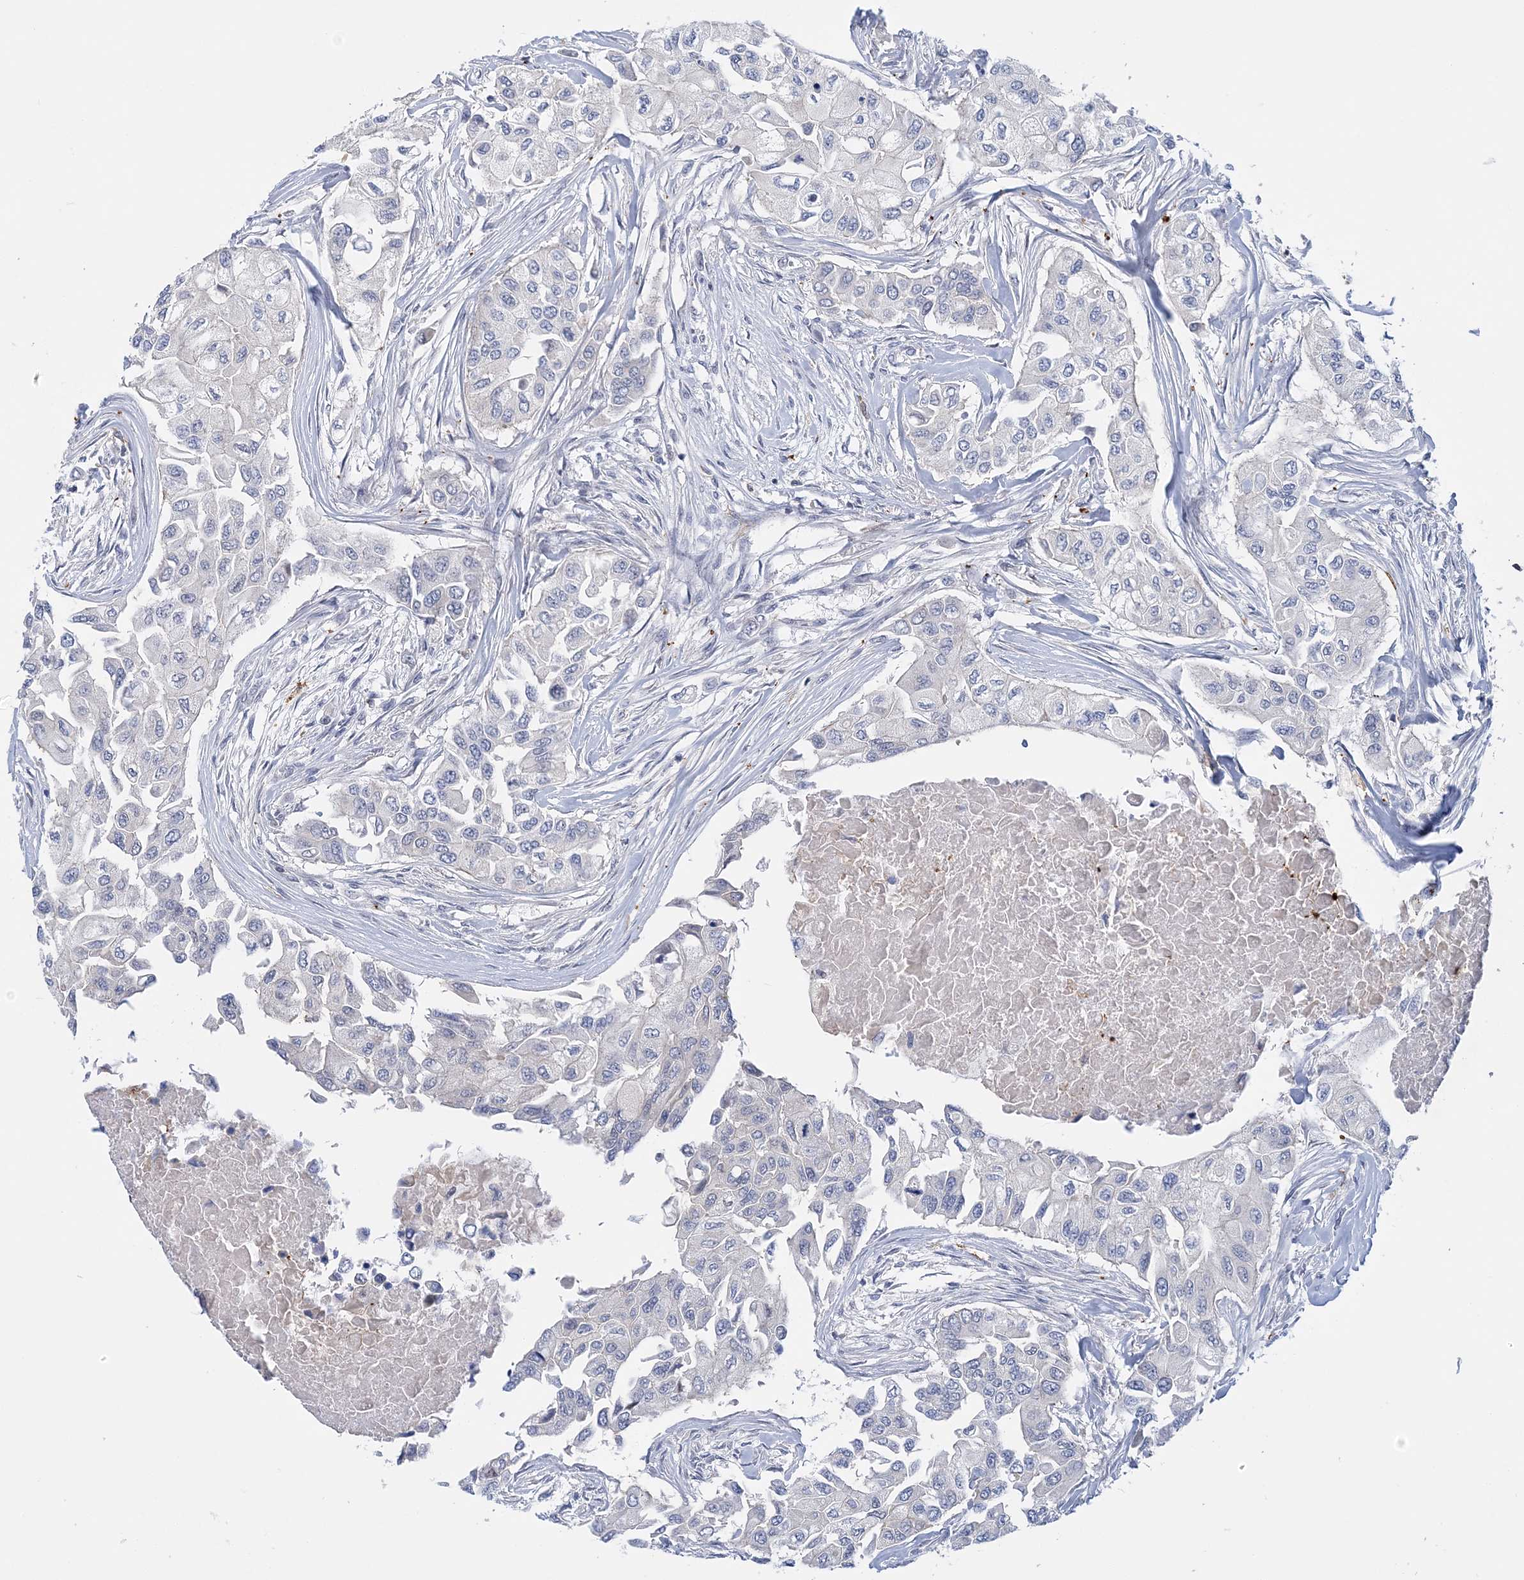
{"staining": {"intensity": "negative", "quantity": "none", "location": "none"}, "tissue": "breast cancer", "cell_type": "Tumor cells", "image_type": "cancer", "snomed": [{"axis": "morphology", "description": "Normal tissue, NOS"}, {"axis": "morphology", "description": "Duct carcinoma"}, {"axis": "topography", "description": "Breast"}], "caption": "High magnification brightfield microscopy of invasive ductal carcinoma (breast) stained with DAB (brown) and counterstained with hematoxylin (blue): tumor cells show no significant staining.", "gene": "PRMT9", "patient": {"sex": "female", "age": 49}}